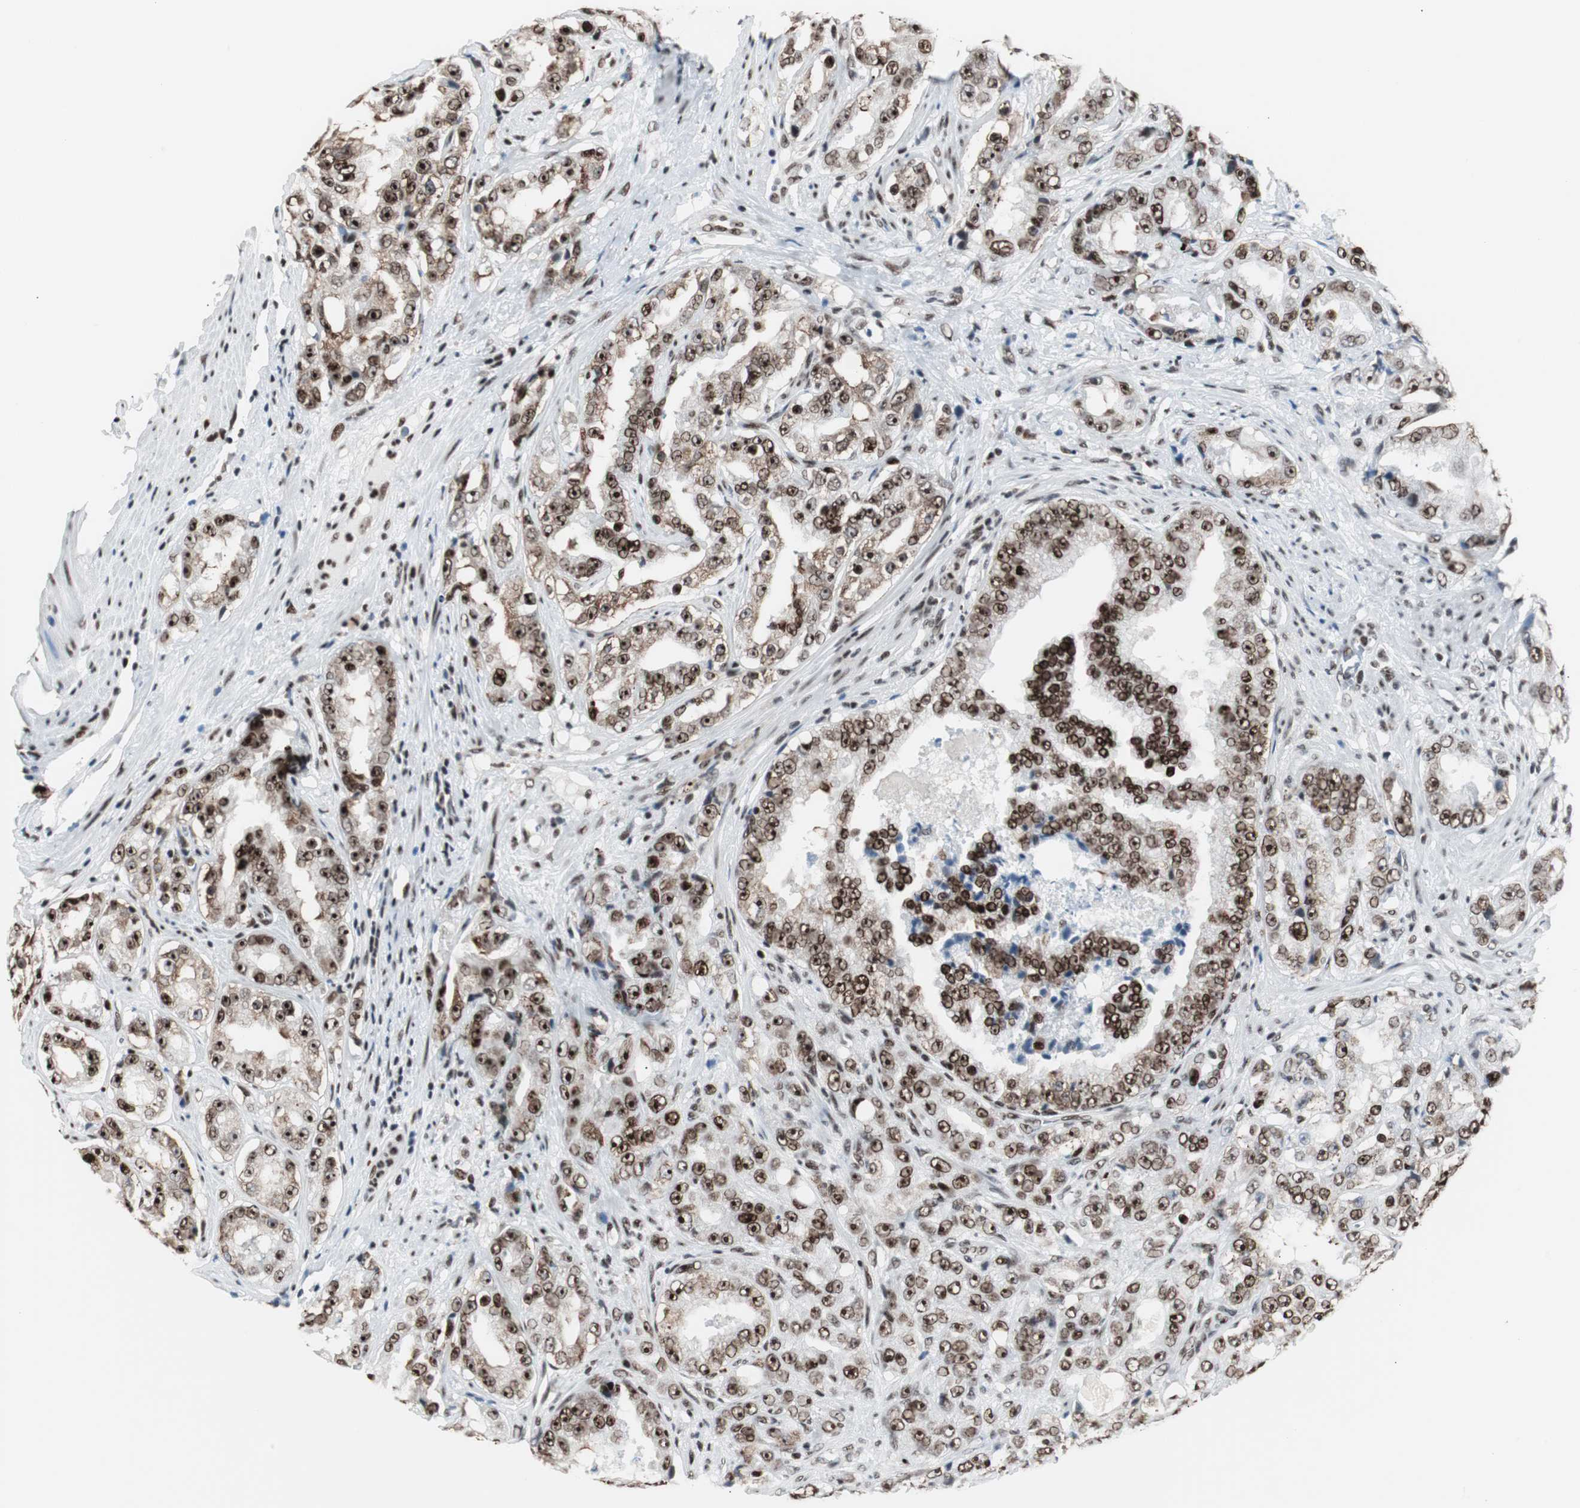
{"staining": {"intensity": "strong", "quantity": ">75%", "location": "nuclear"}, "tissue": "prostate cancer", "cell_type": "Tumor cells", "image_type": "cancer", "snomed": [{"axis": "morphology", "description": "Adenocarcinoma, High grade"}, {"axis": "topography", "description": "Prostate"}], "caption": "IHC (DAB (3,3'-diaminobenzidine)) staining of human prostate cancer reveals strong nuclear protein positivity in about >75% of tumor cells.", "gene": "XRCC1", "patient": {"sex": "male", "age": 73}}